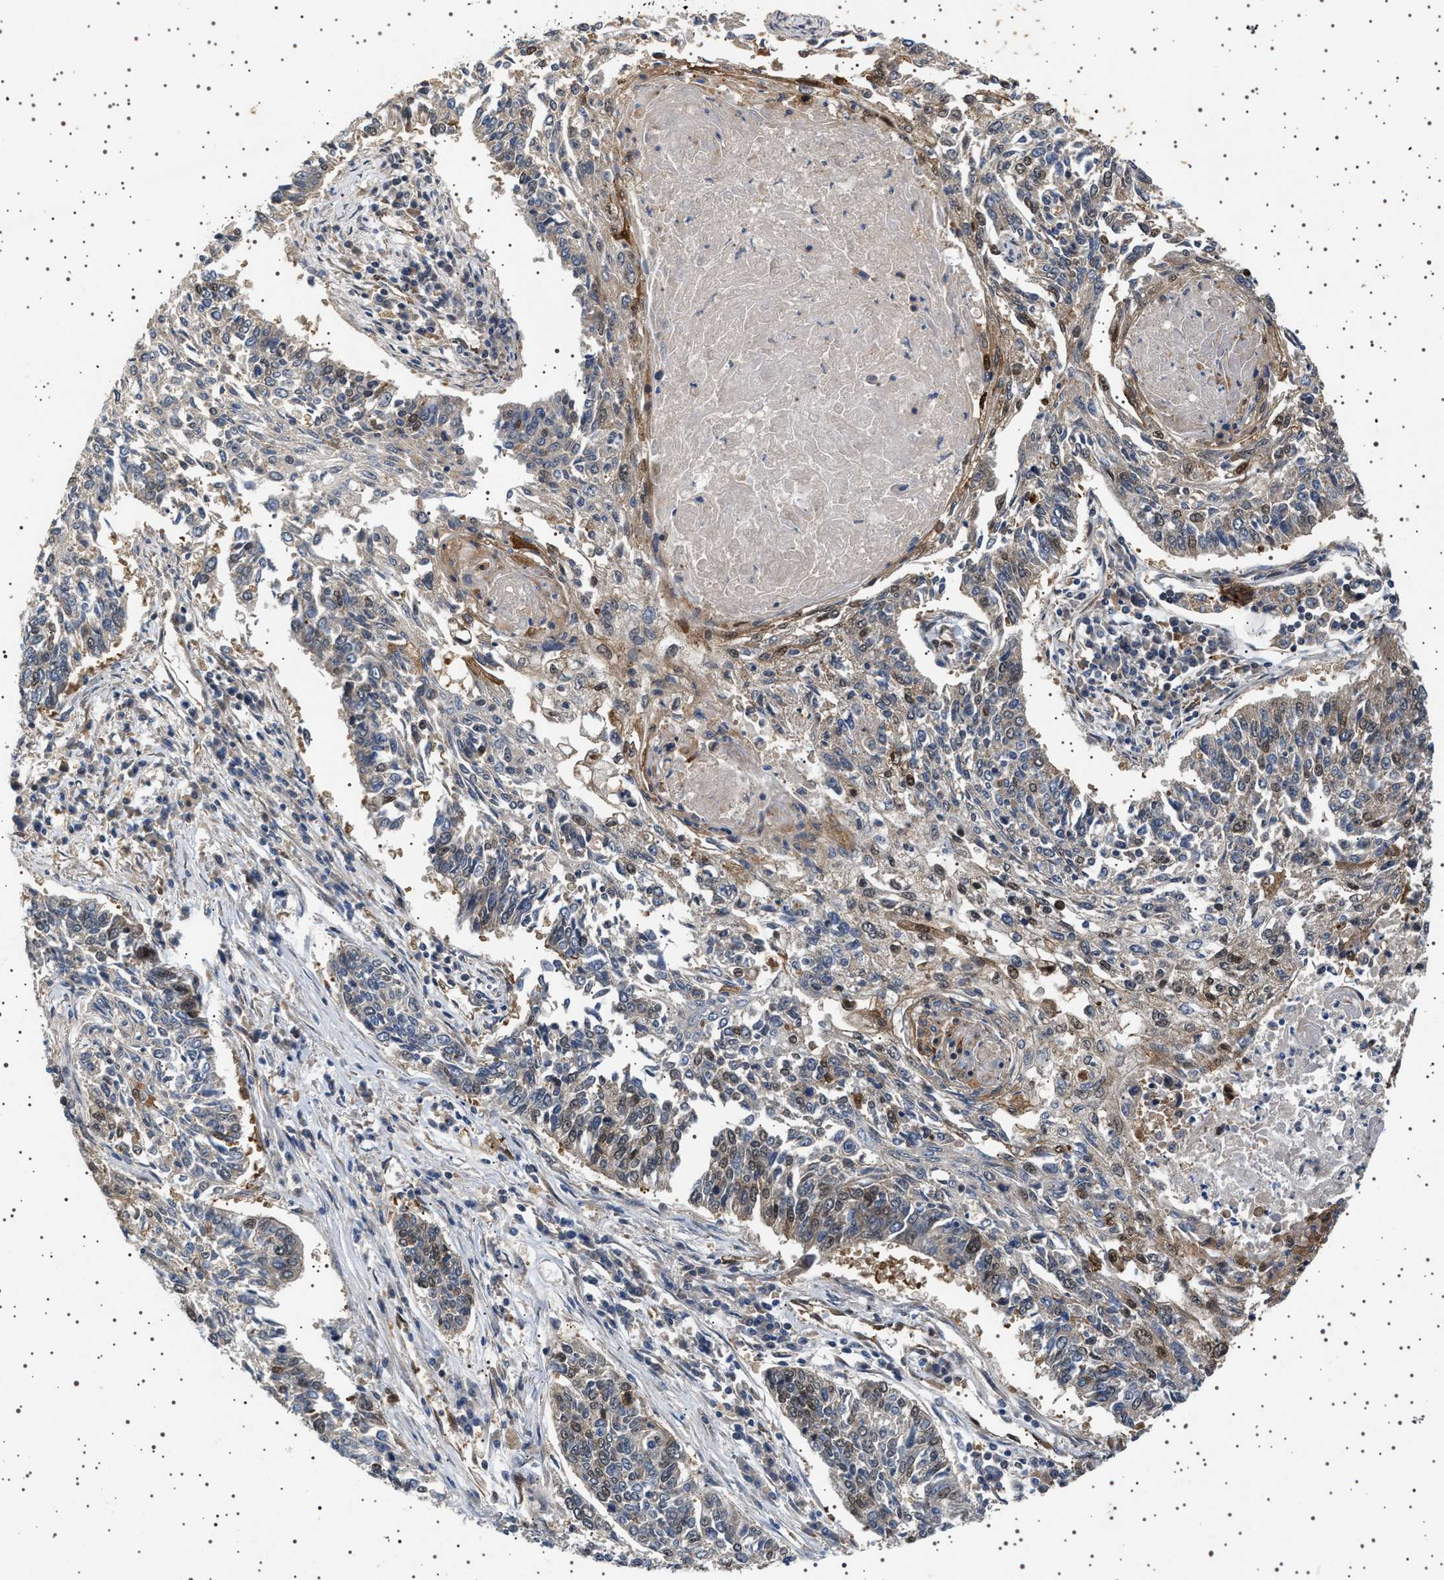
{"staining": {"intensity": "weak", "quantity": "<25%", "location": "cytoplasmic/membranous,nuclear"}, "tissue": "lung cancer", "cell_type": "Tumor cells", "image_type": "cancer", "snomed": [{"axis": "morphology", "description": "Normal tissue, NOS"}, {"axis": "morphology", "description": "Squamous cell carcinoma, NOS"}, {"axis": "topography", "description": "Cartilage tissue"}, {"axis": "topography", "description": "Bronchus"}, {"axis": "topography", "description": "Lung"}], "caption": "Tumor cells are negative for protein expression in human lung squamous cell carcinoma. (DAB IHC visualized using brightfield microscopy, high magnification).", "gene": "BAG3", "patient": {"sex": "female", "age": 49}}